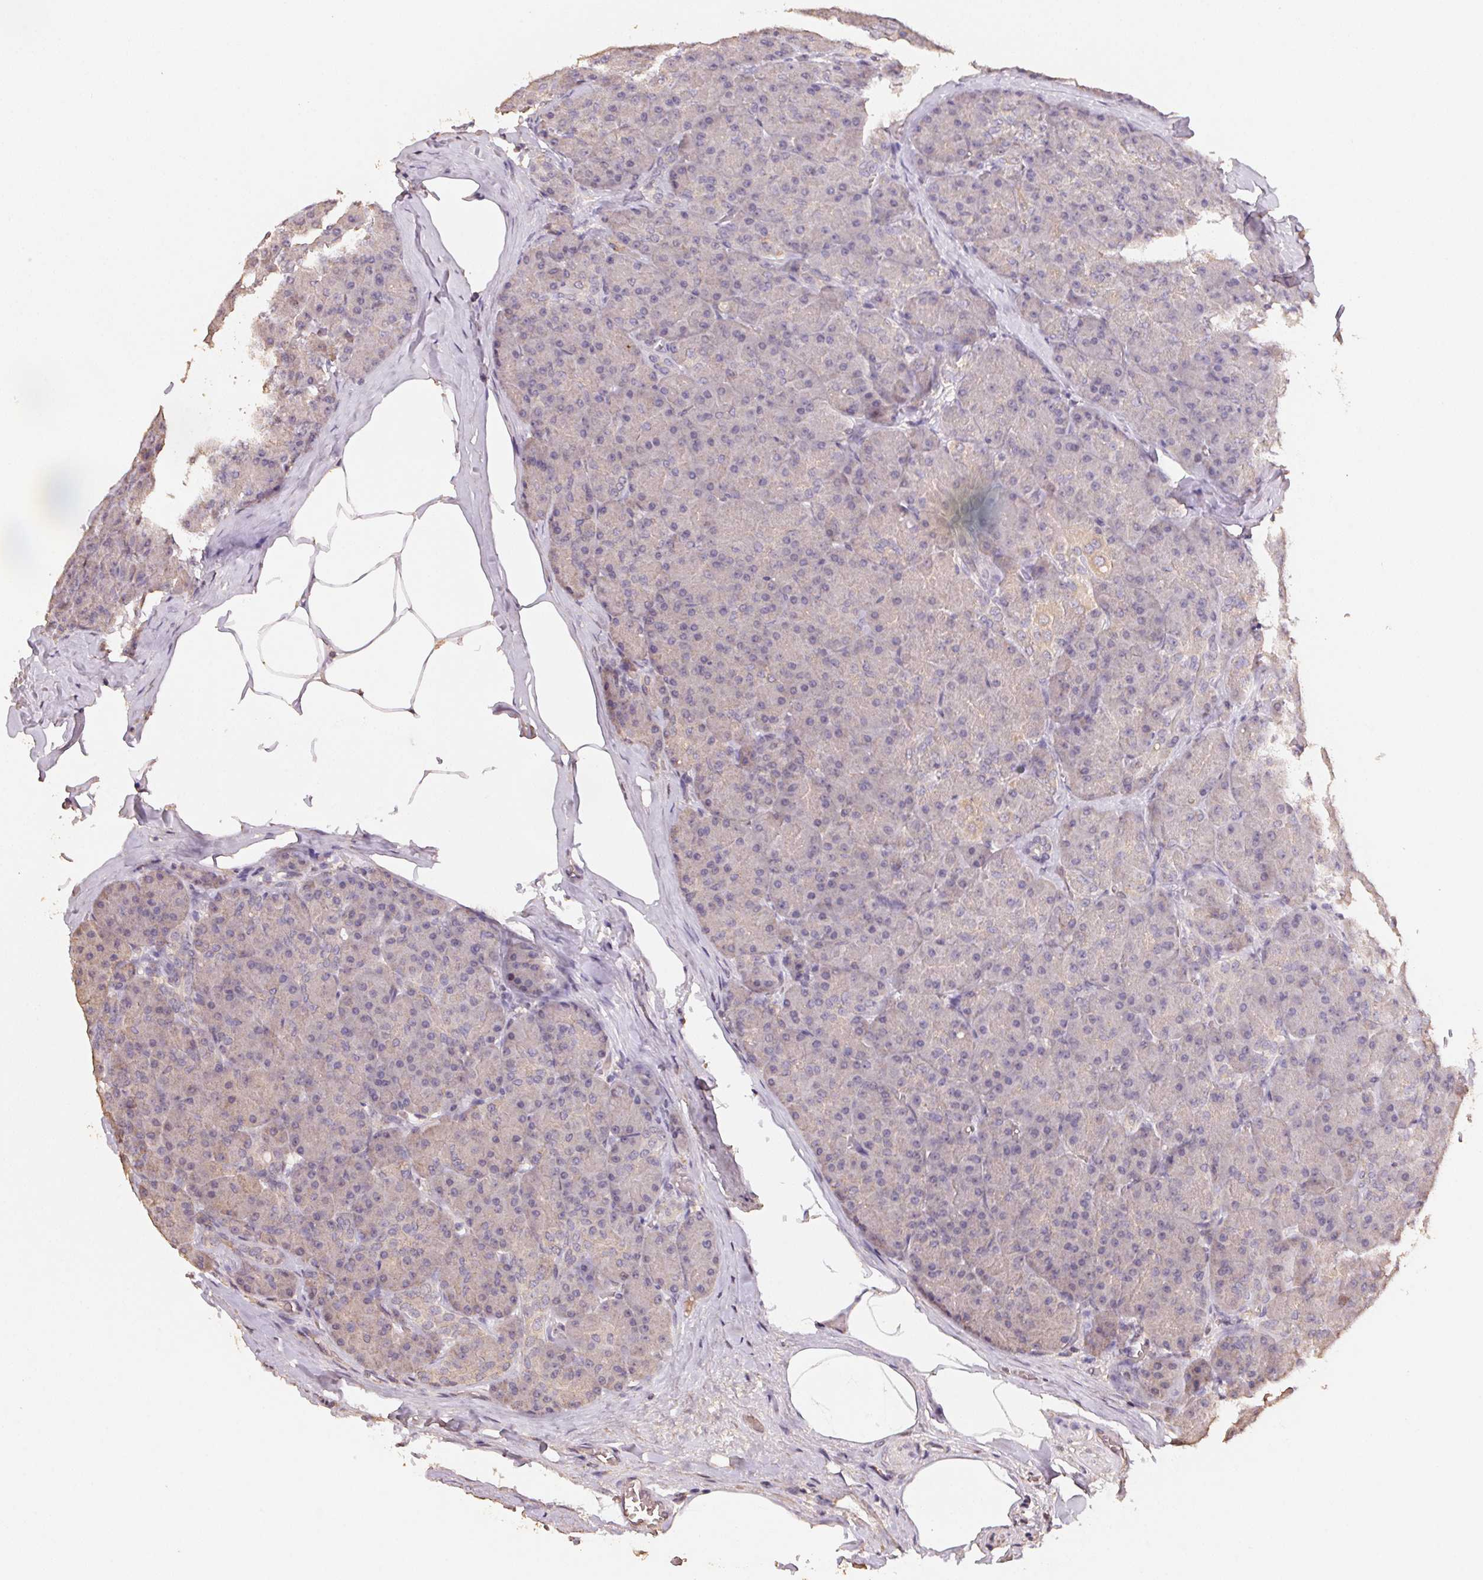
{"staining": {"intensity": "weak", "quantity": "<25%", "location": "cytoplasmic/membranous"}, "tissue": "pancreas", "cell_type": "Exocrine glandular cells", "image_type": "normal", "snomed": [{"axis": "morphology", "description": "Normal tissue, NOS"}, {"axis": "topography", "description": "Pancreas"}], "caption": "Exocrine glandular cells show no significant protein expression in normal pancreas. The staining is performed using DAB brown chromogen with nuclei counter-stained in using hematoxylin.", "gene": "CENPF", "patient": {"sex": "male", "age": 57}}